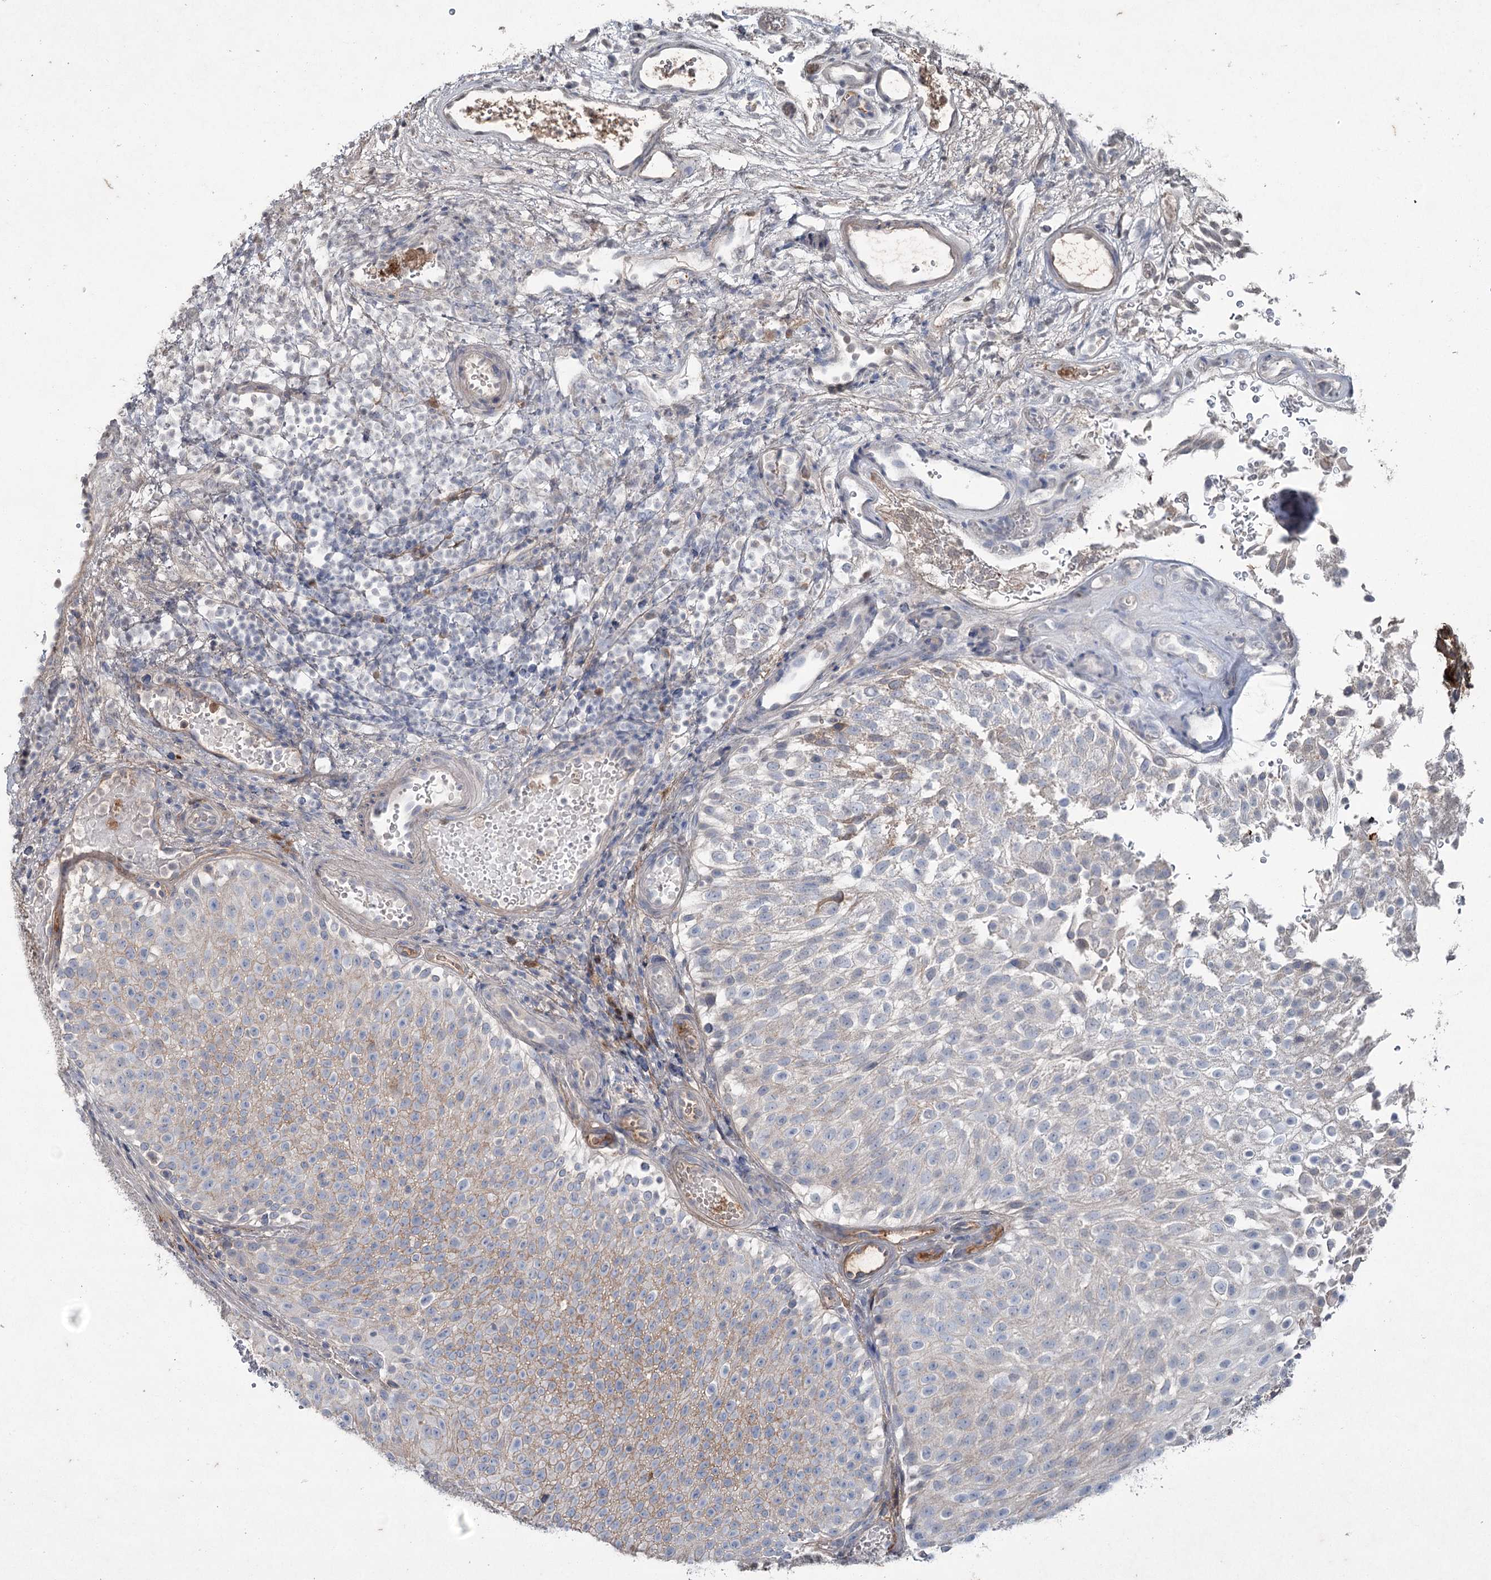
{"staining": {"intensity": "weak", "quantity": "<25%", "location": "cytoplasmic/membranous"}, "tissue": "urothelial cancer", "cell_type": "Tumor cells", "image_type": "cancer", "snomed": [{"axis": "morphology", "description": "Urothelial carcinoma, Low grade"}, {"axis": "topography", "description": "Urinary bladder"}], "caption": "Tumor cells are negative for protein expression in human urothelial cancer.", "gene": "PGLYRP2", "patient": {"sex": "male", "age": 78}}